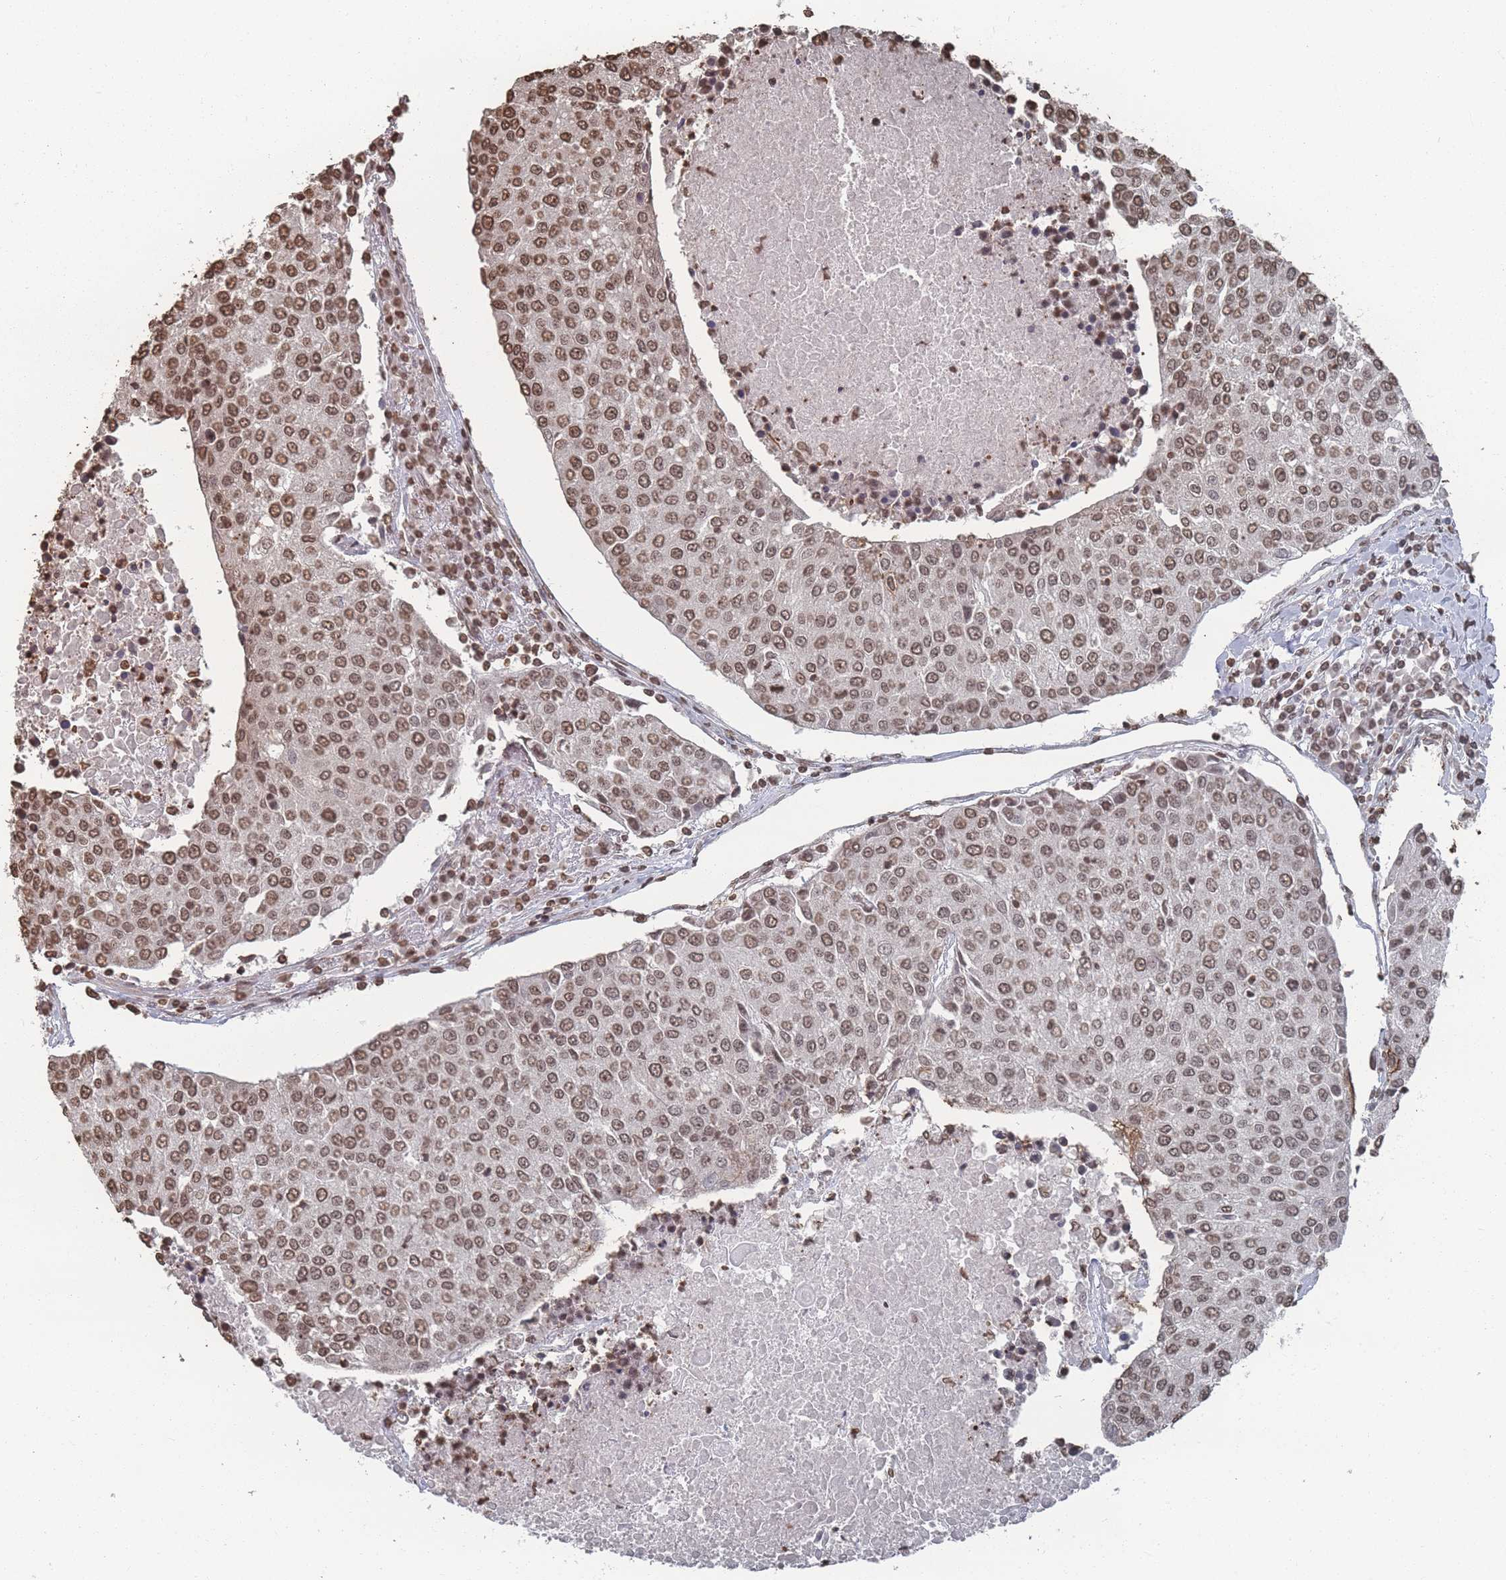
{"staining": {"intensity": "moderate", "quantity": ">75%", "location": "nuclear"}, "tissue": "urothelial cancer", "cell_type": "Tumor cells", "image_type": "cancer", "snomed": [{"axis": "morphology", "description": "Urothelial carcinoma, High grade"}, {"axis": "topography", "description": "Urinary bladder"}], "caption": "Protein staining of urothelial cancer tissue reveals moderate nuclear positivity in approximately >75% of tumor cells.", "gene": "PLEKHG5", "patient": {"sex": "female", "age": 85}}